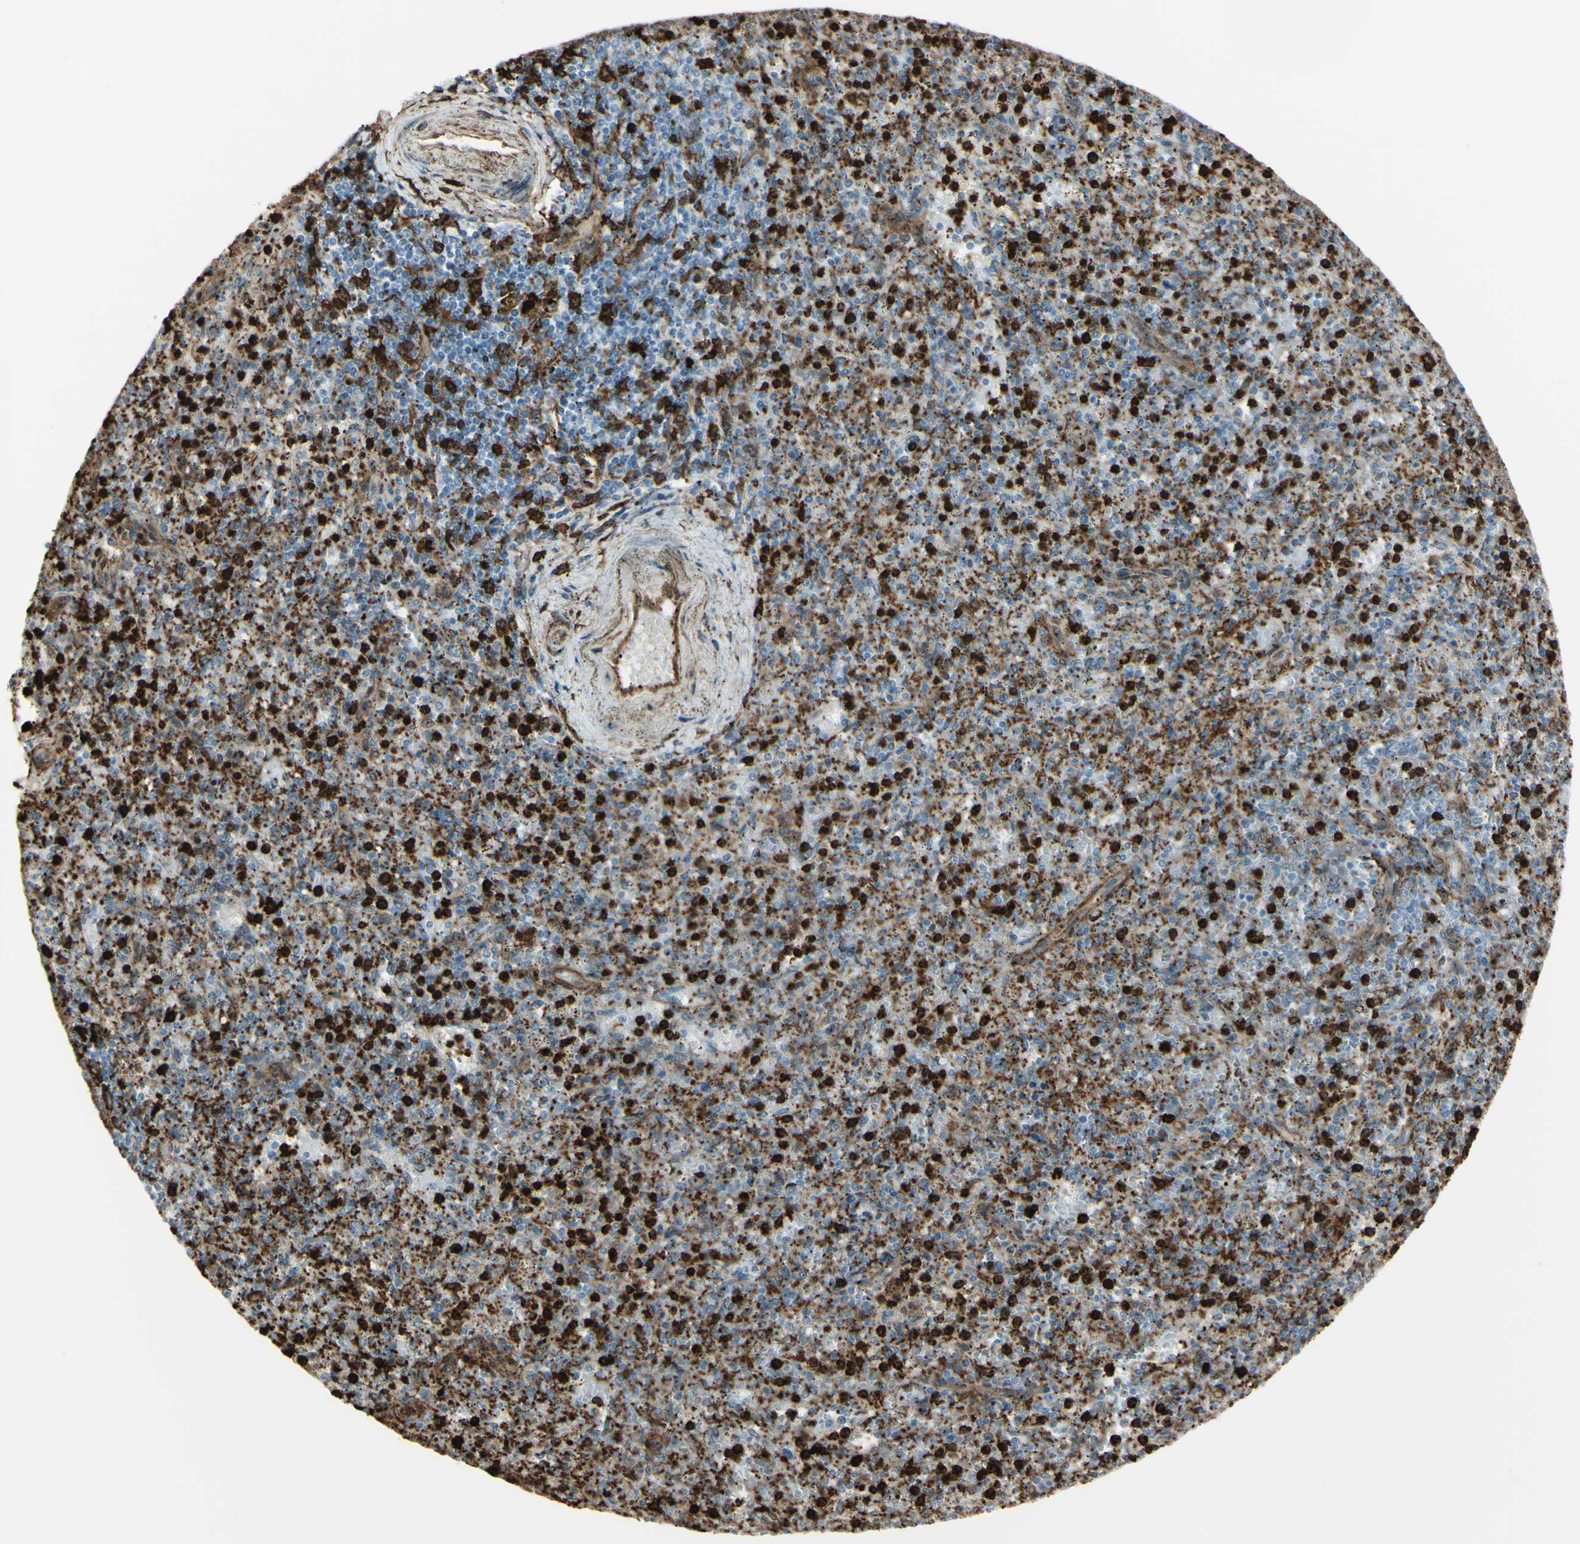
{"staining": {"intensity": "strong", "quantity": "25%-75%", "location": "cytoplasmic/membranous"}, "tissue": "spleen", "cell_type": "Cells in red pulp", "image_type": "normal", "snomed": [{"axis": "morphology", "description": "Normal tissue, NOS"}, {"axis": "topography", "description": "Spleen"}], "caption": "A photomicrograph of spleen stained for a protein shows strong cytoplasmic/membranous brown staining in cells in red pulp. The protein of interest is shown in brown color, while the nuclei are stained blue.", "gene": "GSN", "patient": {"sex": "male", "age": 72}}